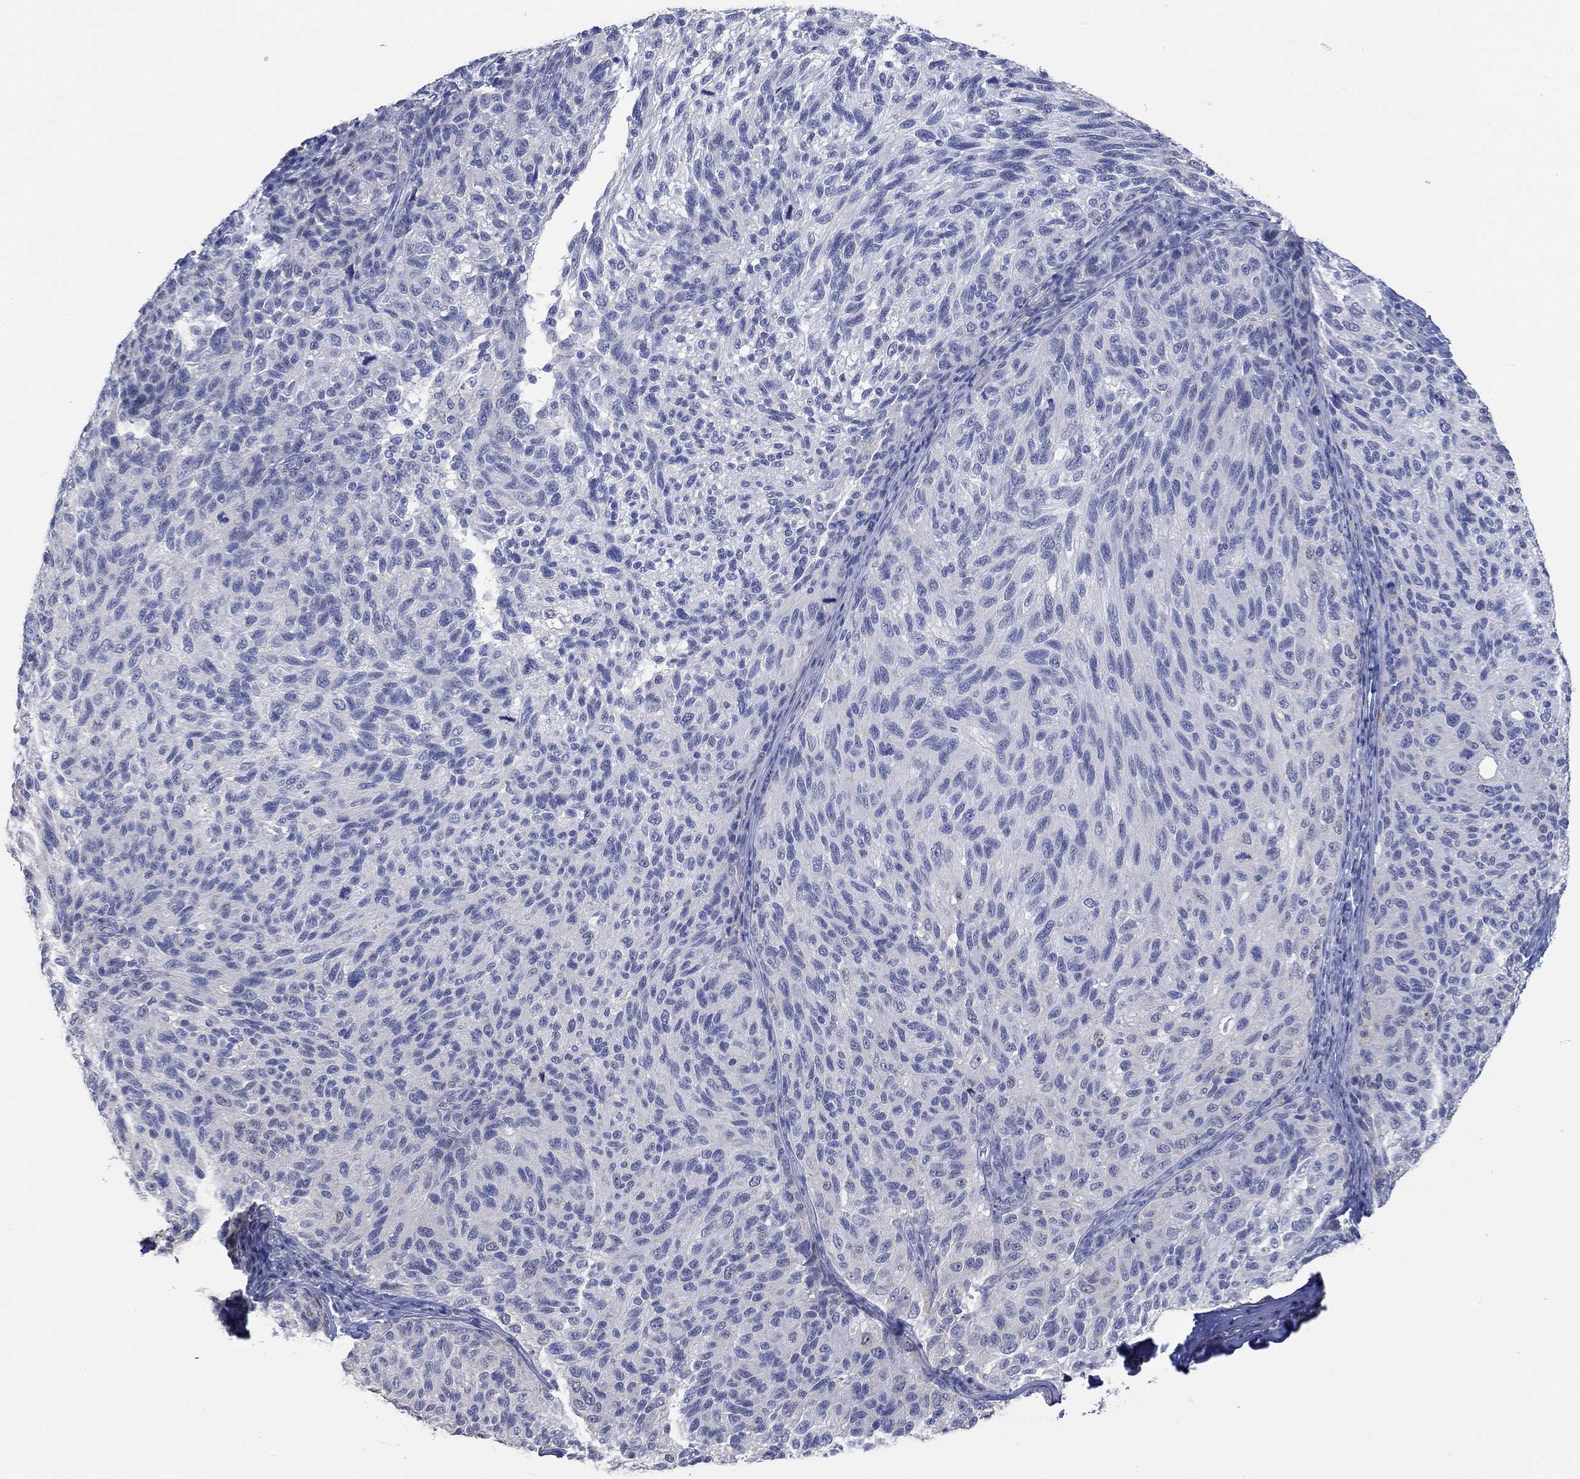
{"staining": {"intensity": "negative", "quantity": "none", "location": "none"}, "tissue": "melanoma", "cell_type": "Tumor cells", "image_type": "cancer", "snomed": [{"axis": "morphology", "description": "Malignant melanoma, NOS"}, {"axis": "topography", "description": "Skin"}], "caption": "The immunohistochemistry (IHC) histopathology image has no significant positivity in tumor cells of melanoma tissue.", "gene": "PNMA5", "patient": {"sex": "female", "age": 73}}